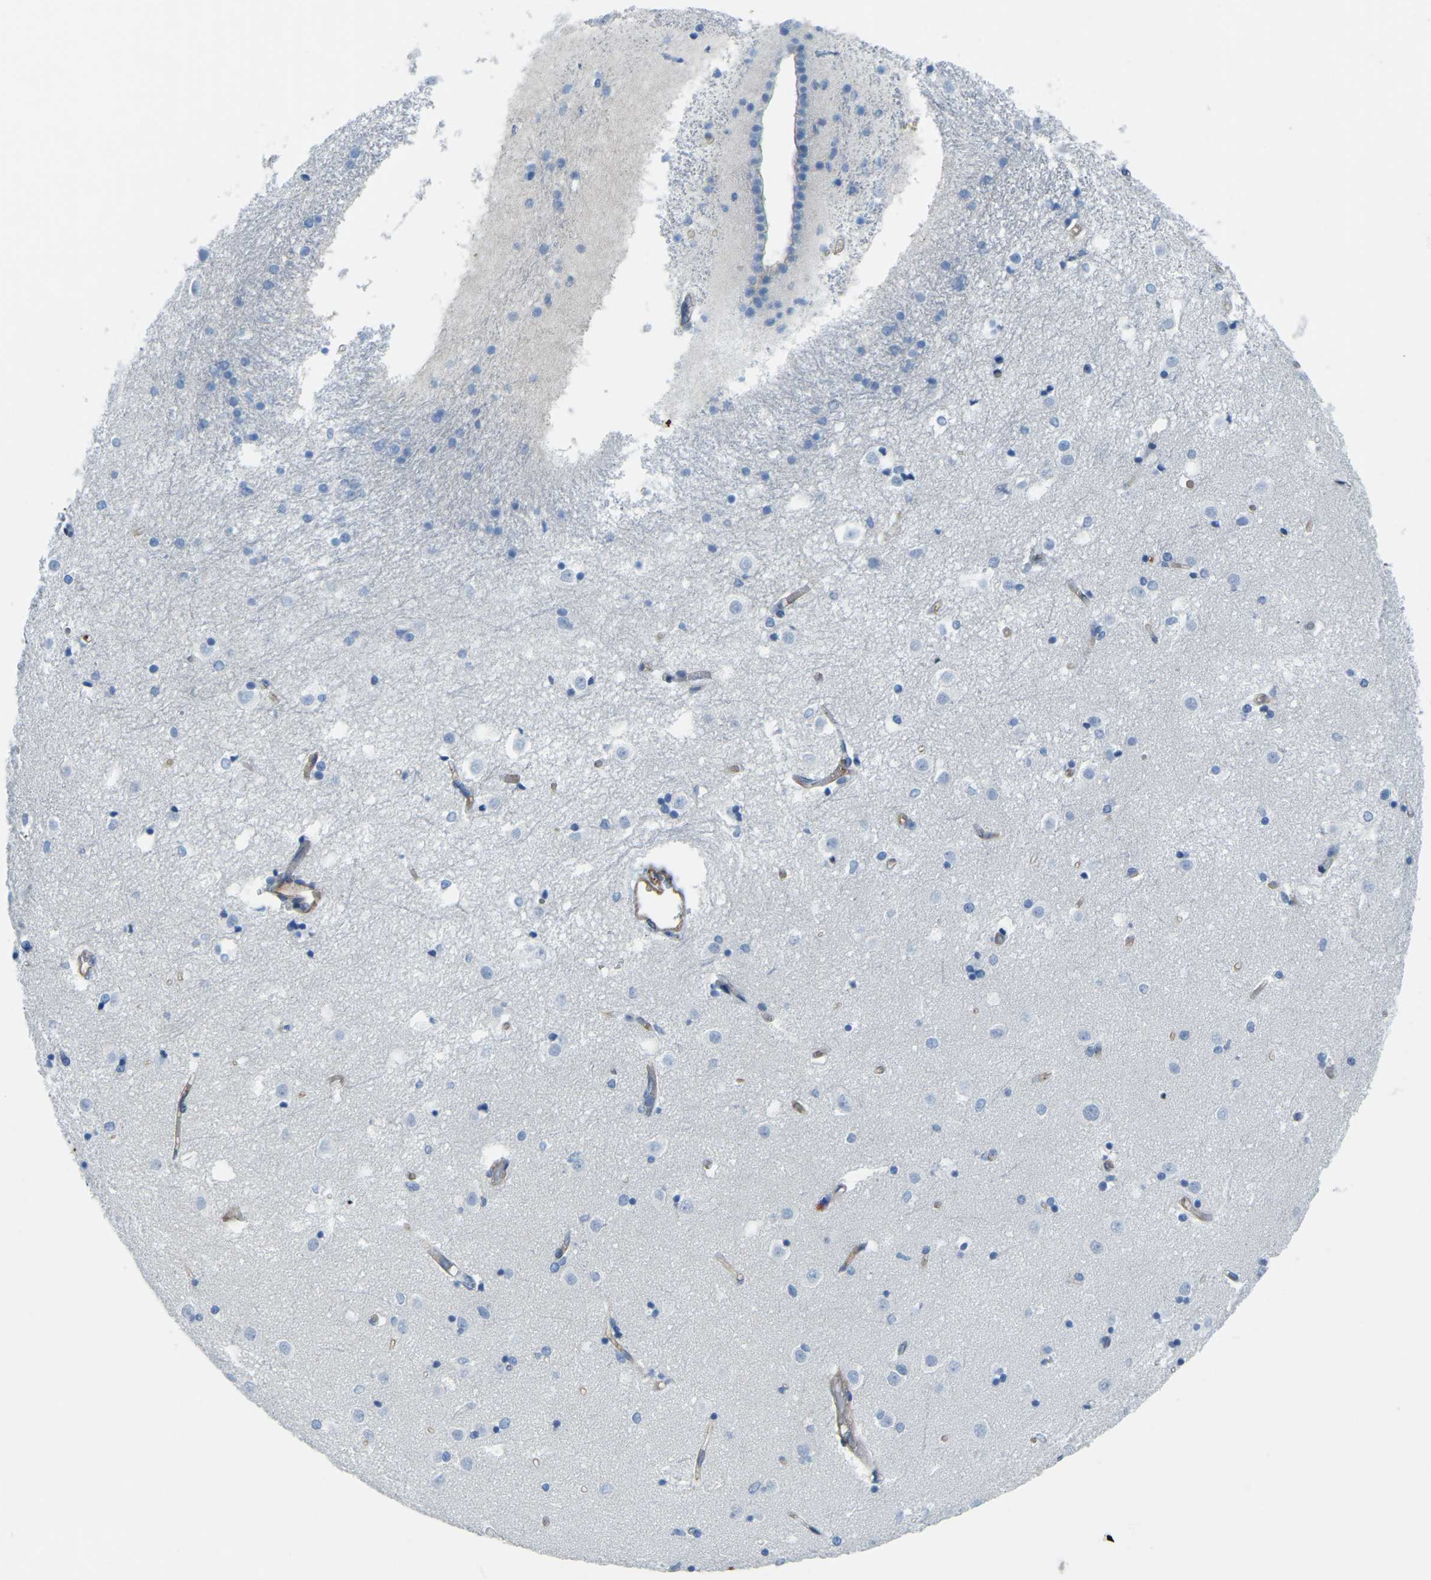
{"staining": {"intensity": "negative", "quantity": "none", "location": "none"}, "tissue": "caudate", "cell_type": "Glial cells", "image_type": "normal", "snomed": [{"axis": "morphology", "description": "Normal tissue, NOS"}, {"axis": "topography", "description": "Lateral ventricle wall"}], "caption": "An image of caudate stained for a protein reveals no brown staining in glial cells.", "gene": "MYL3", "patient": {"sex": "male", "age": 45}}